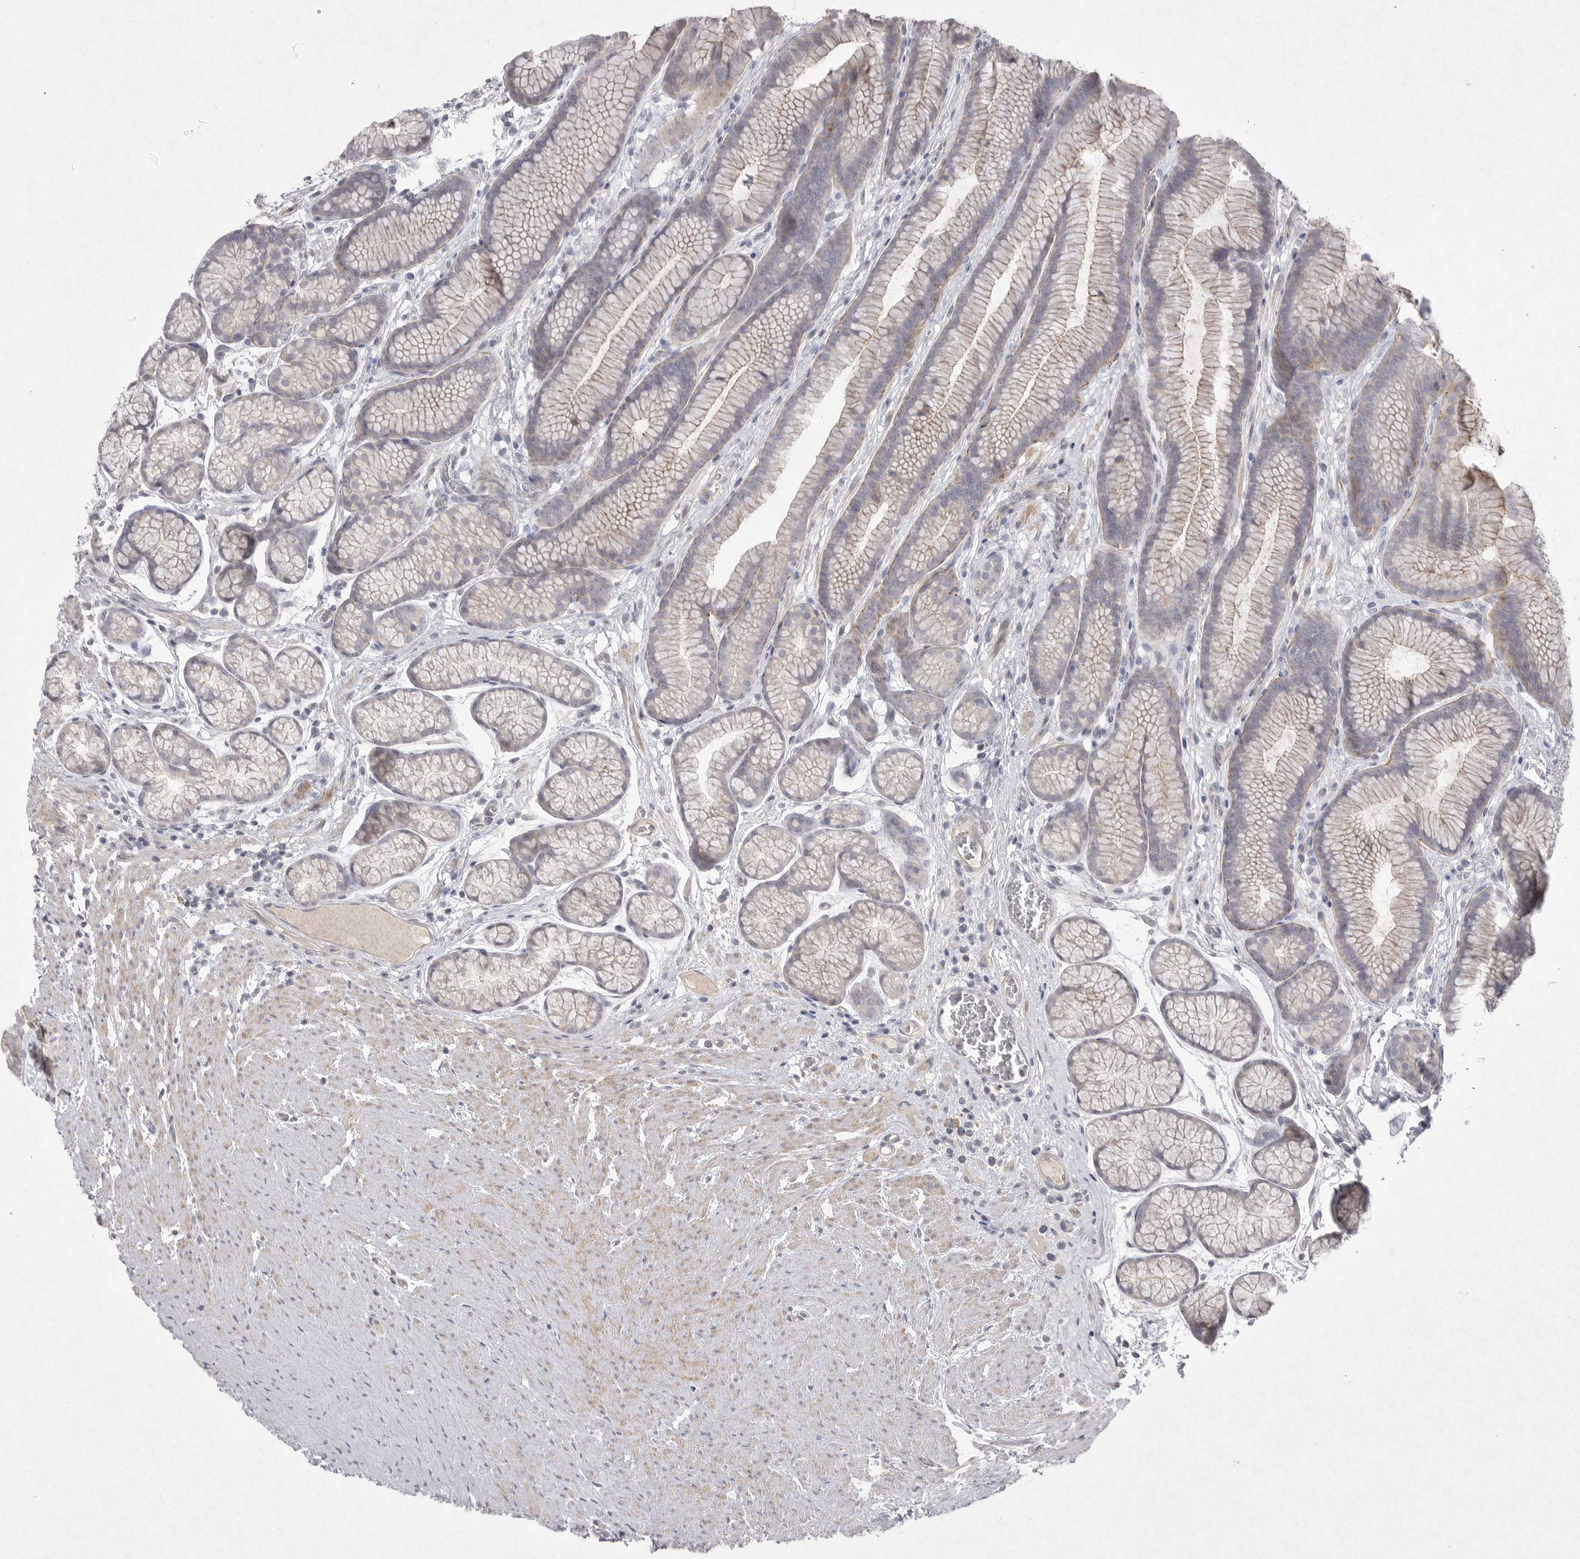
{"staining": {"intensity": "weak", "quantity": "<25%", "location": "cytoplasmic/membranous"}, "tissue": "stomach", "cell_type": "Glandular cells", "image_type": "normal", "snomed": [{"axis": "morphology", "description": "Normal tissue, NOS"}, {"axis": "topography", "description": "Stomach"}], "caption": "Immunohistochemistry (IHC) of unremarkable human stomach displays no staining in glandular cells.", "gene": "VANGL2", "patient": {"sex": "male", "age": 42}}